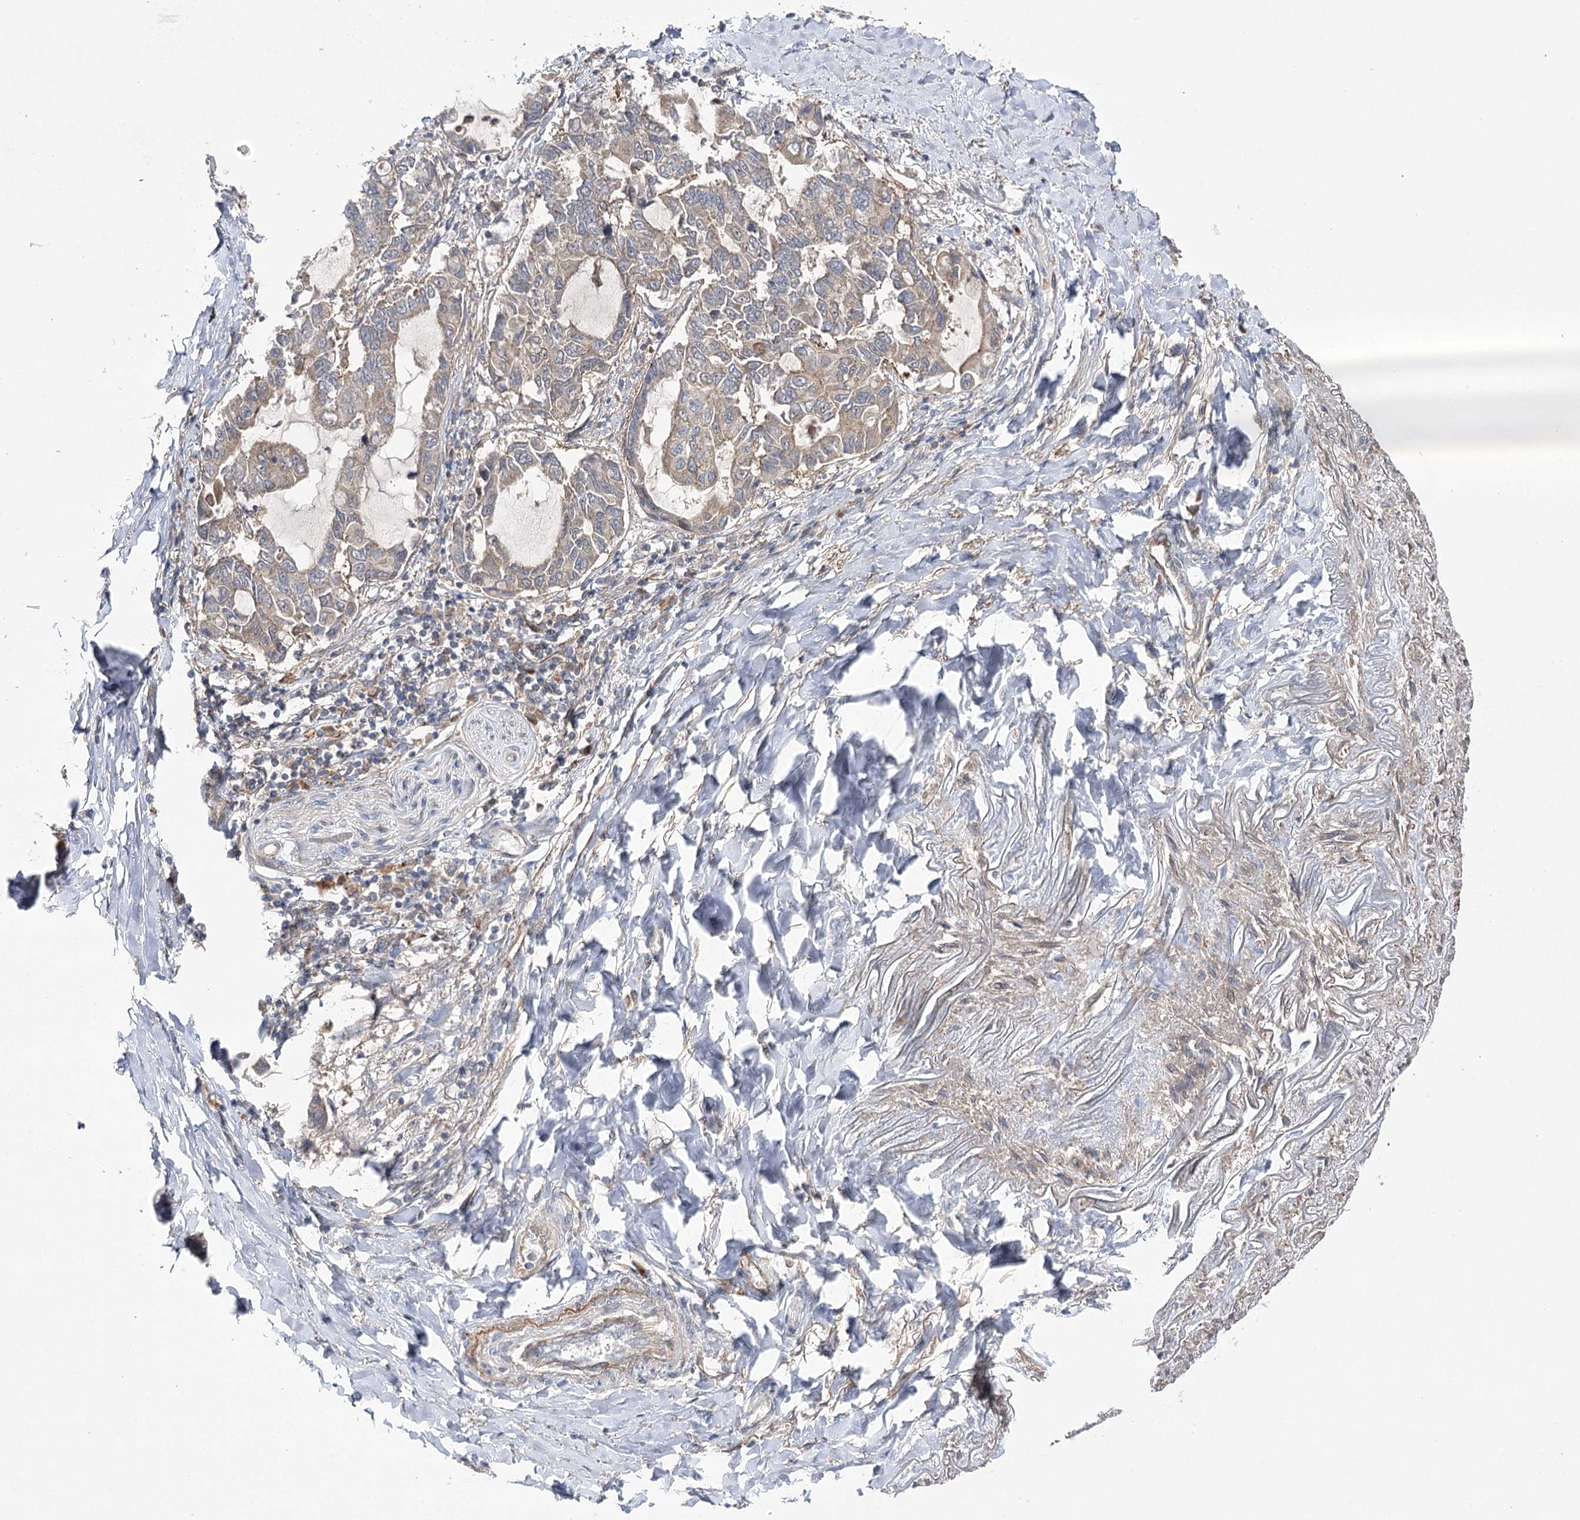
{"staining": {"intensity": "weak", "quantity": "25%-75%", "location": "cytoplasmic/membranous"}, "tissue": "lung cancer", "cell_type": "Tumor cells", "image_type": "cancer", "snomed": [{"axis": "morphology", "description": "Adenocarcinoma, NOS"}, {"axis": "topography", "description": "Lung"}], "caption": "Weak cytoplasmic/membranous staining for a protein is present in about 25%-75% of tumor cells of lung cancer (adenocarcinoma) using immunohistochemistry (IHC).", "gene": "BCR", "patient": {"sex": "male", "age": 64}}